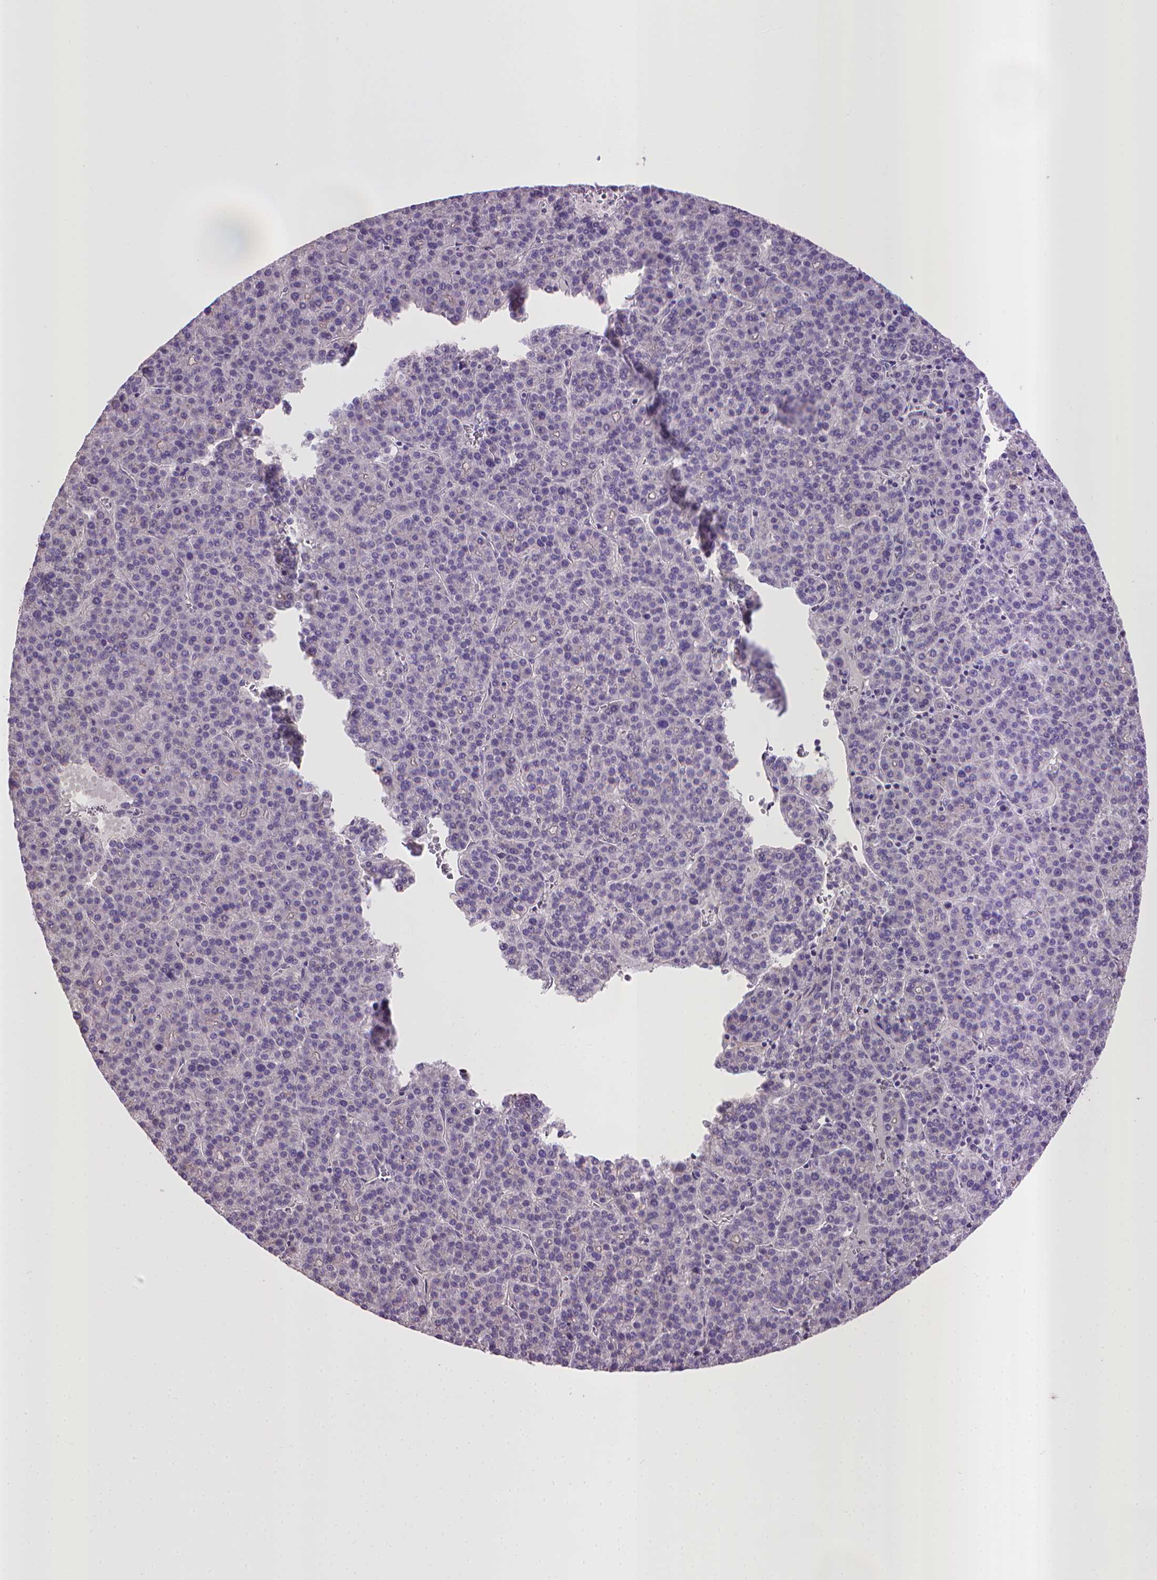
{"staining": {"intensity": "negative", "quantity": "none", "location": "none"}, "tissue": "liver cancer", "cell_type": "Tumor cells", "image_type": "cancer", "snomed": [{"axis": "morphology", "description": "Carcinoma, Hepatocellular, NOS"}, {"axis": "topography", "description": "Liver"}], "caption": "There is no significant positivity in tumor cells of liver cancer (hepatocellular carcinoma). Nuclei are stained in blue.", "gene": "CPM", "patient": {"sex": "female", "age": 58}}